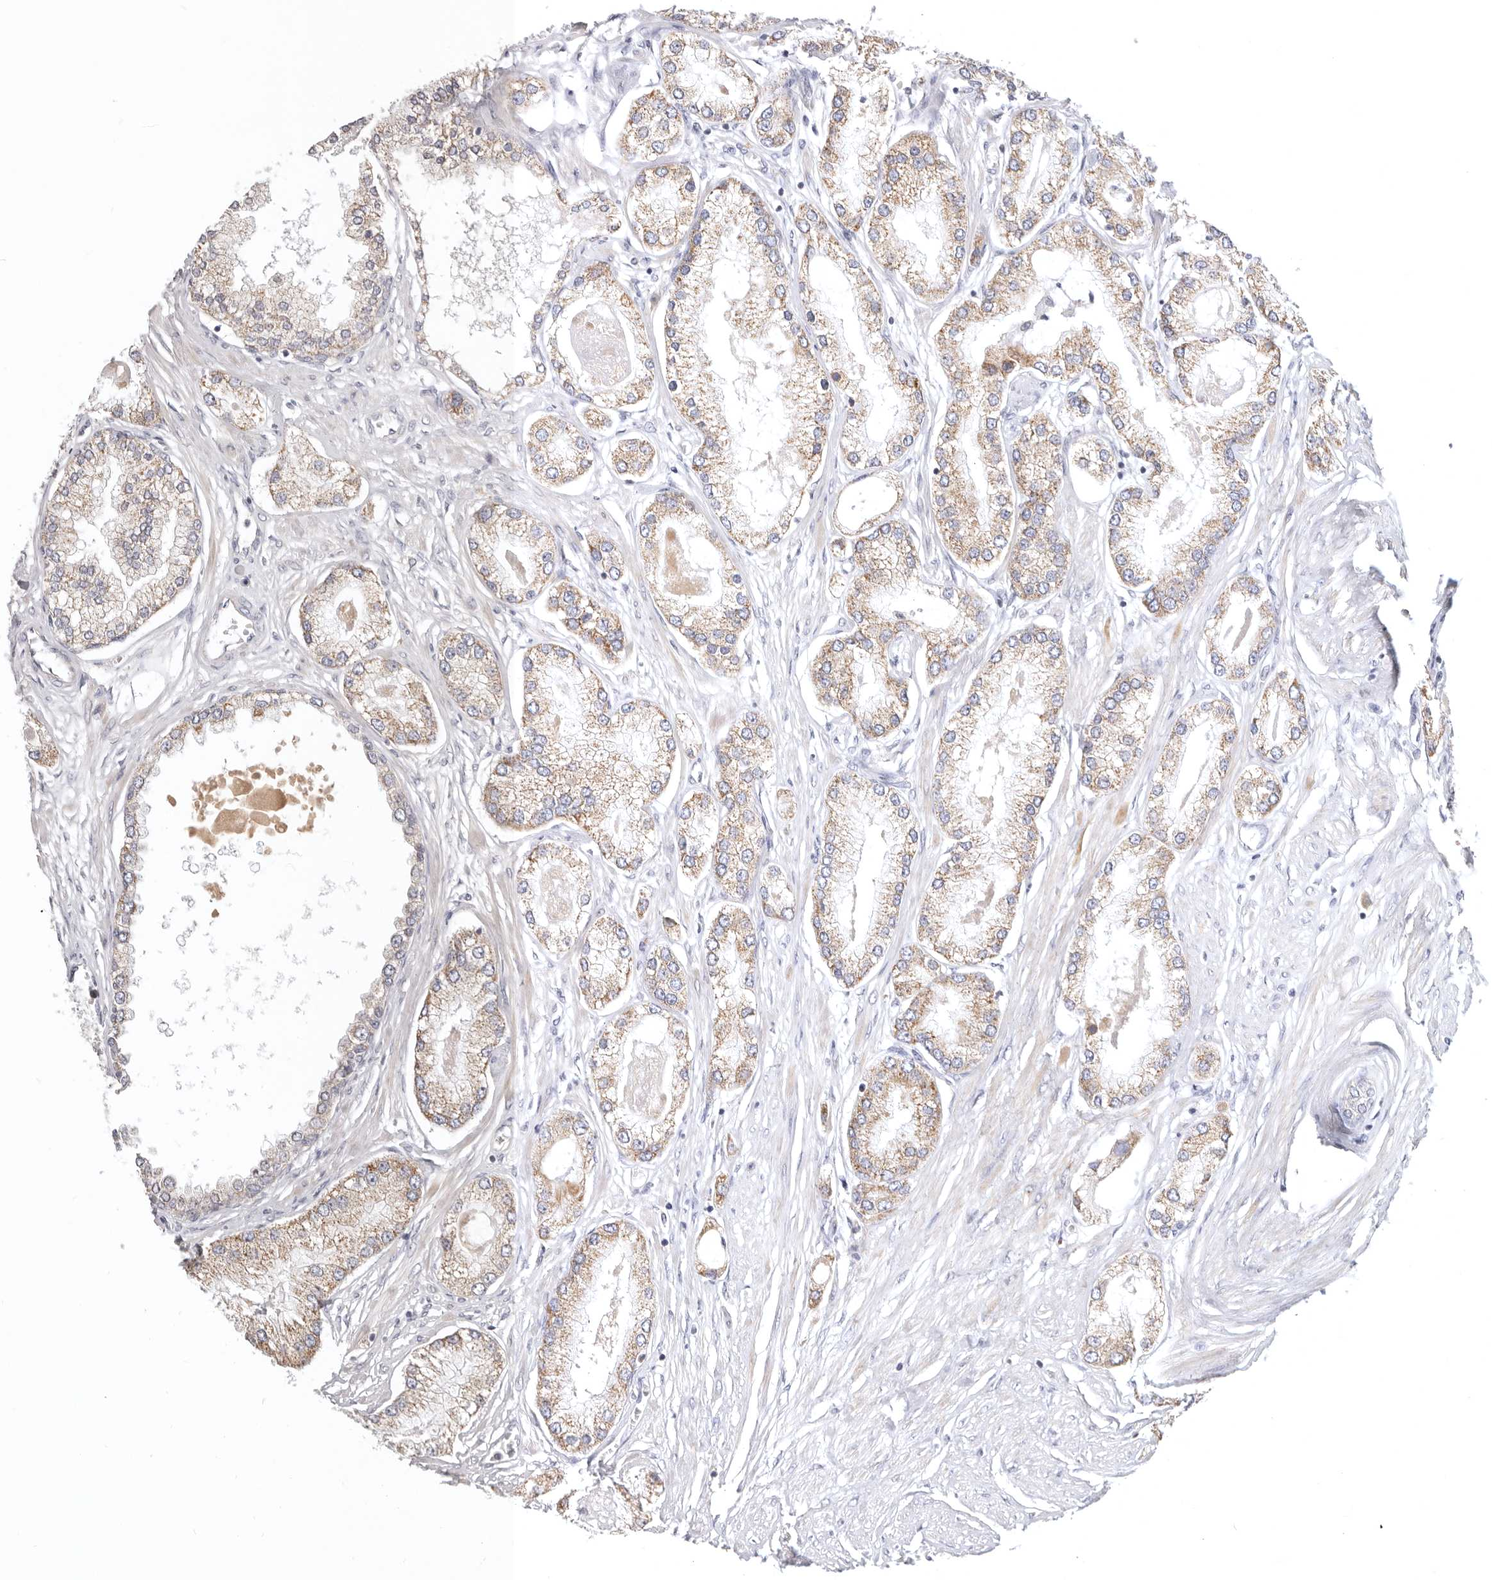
{"staining": {"intensity": "weak", "quantity": "25%-75%", "location": "cytoplasmic/membranous"}, "tissue": "prostate cancer", "cell_type": "Tumor cells", "image_type": "cancer", "snomed": [{"axis": "morphology", "description": "Adenocarcinoma, Low grade"}, {"axis": "topography", "description": "Prostate"}], "caption": "High-power microscopy captured an IHC histopathology image of prostate cancer, revealing weak cytoplasmic/membranous expression in approximately 25%-75% of tumor cells.", "gene": "TFB2M", "patient": {"sex": "male", "age": 62}}